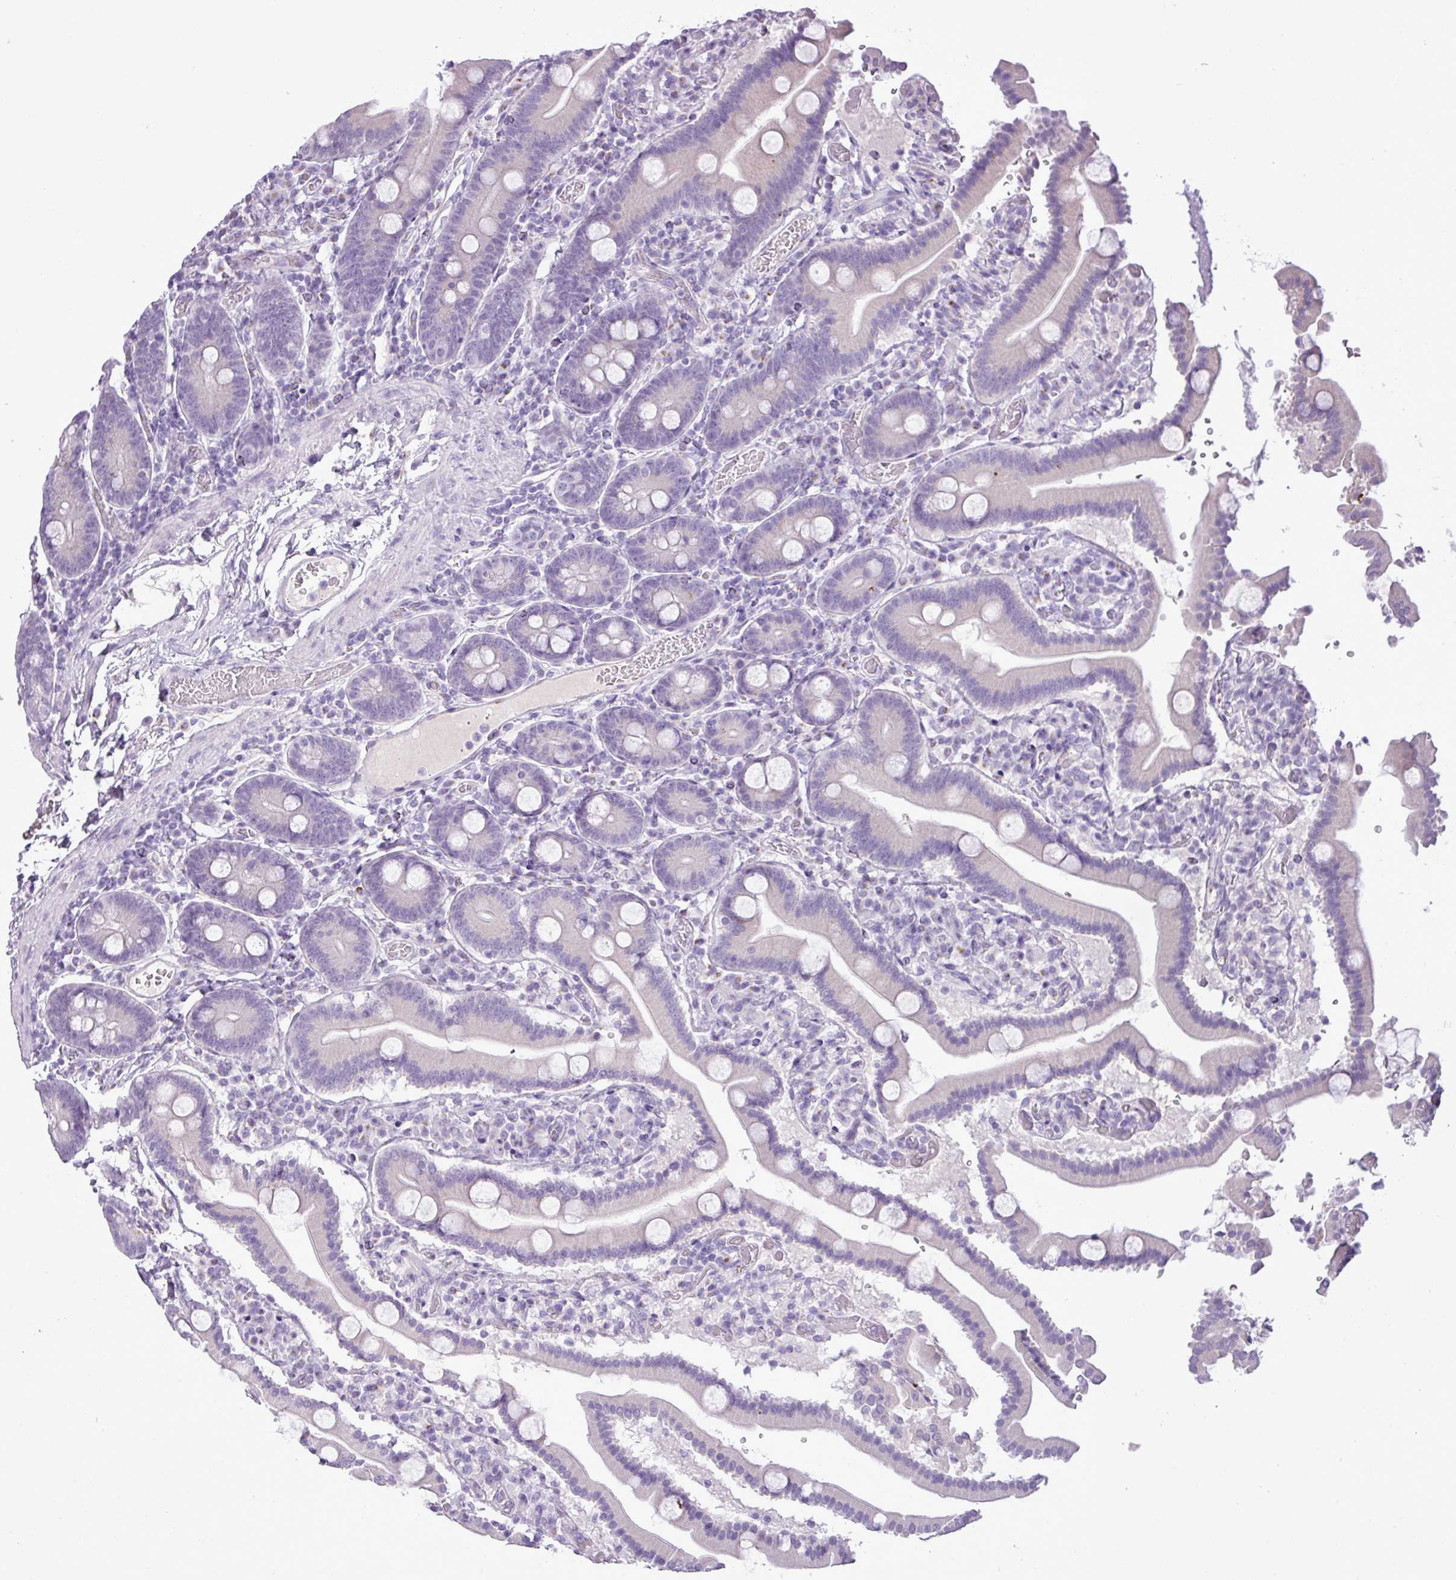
{"staining": {"intensity": "negative", "quantity": "none", "location": "none"}, "tissue": "duodenum", "cell_type": "Glandular cells", "image_type": "normal", "snomed": [{"axis": "morphology", "description": "Normal tissue, NOS"}, {"axis": "topography", "description": "Duodenum"}], "caption": "Immunohistochemistry of unremarkable duodenum displays no staining in glandular cells. (DAB immunohistochemistry (IHC) visualized using brightfield microscopy, high magnification).", "gene": "FAM43A", "patient": {"sex": "male", "age": 55}}